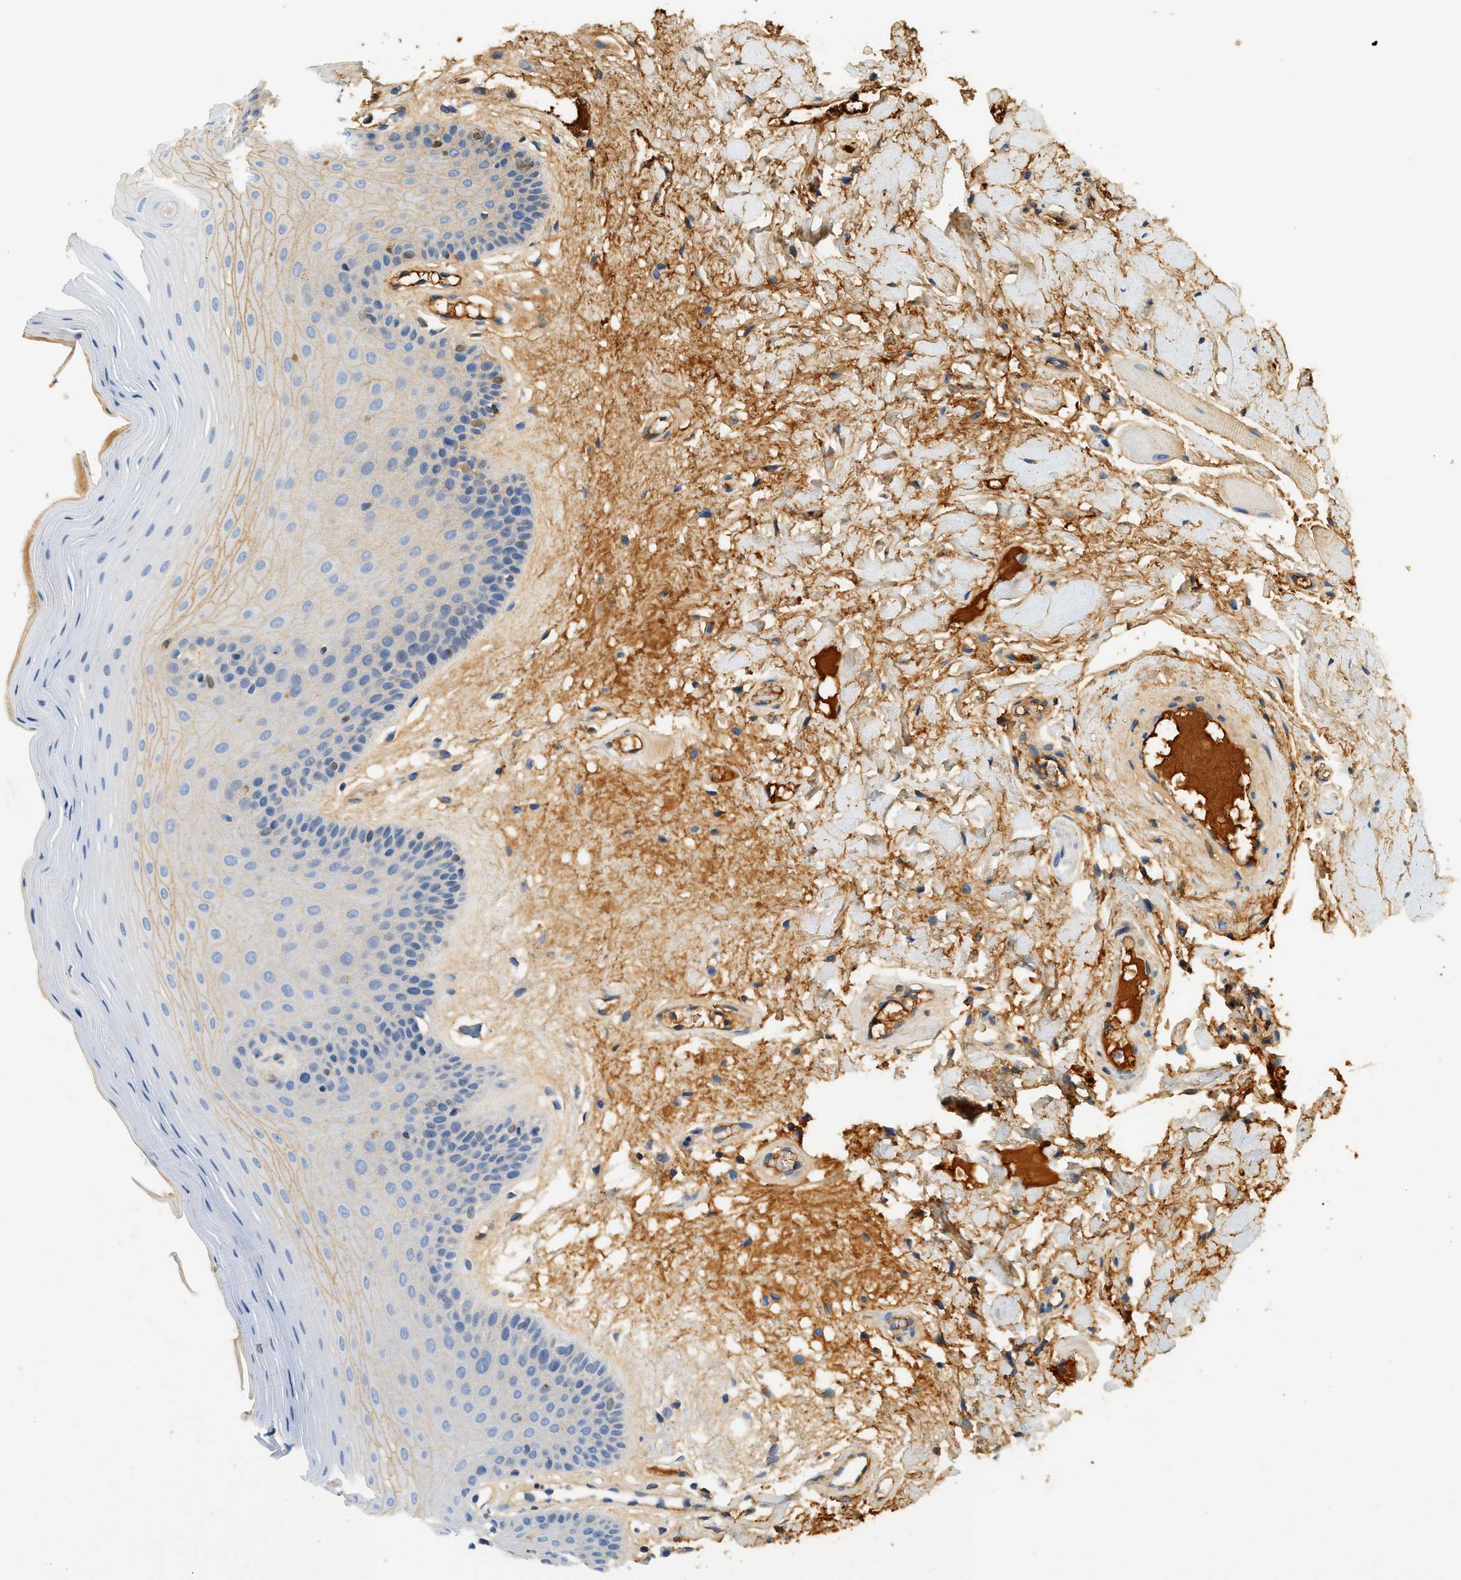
{"staining": {"intensity": "moderate", "quantity": "<25%", "location": "cytoplasmic/membranous"}, "tissue": "oral mucosa", "cell_type": "Squamous epithelial cells", "image_type": "normal", "snomed": [{"axis": "morphology", "description": "Normal tissue, NOS"}, {"axis": "morphology", "description": "Squamous cell carcinoma, NOS"}, {"axis": "topography", "description": "Skeletal muscle"}, {"axis": "topography", "description": "Adipose tissue"}, {"axis": "topography", "description": "Vascular tissue"}, {"axis": "topography", "description": "Oral tissue"}, {"axis": "topography", "description": "Peripheral nerve tissue"}, {"axis": "topography", "description": "Head-Neck"}], "caption": "A low amount of moderate cytoplasmic/membranous expression is appreciated in about <25% of squamous epithelial cells in benign oral mucosa.", "gene": "PRTN3", "patient": {"sex": "male", "age": 71}}